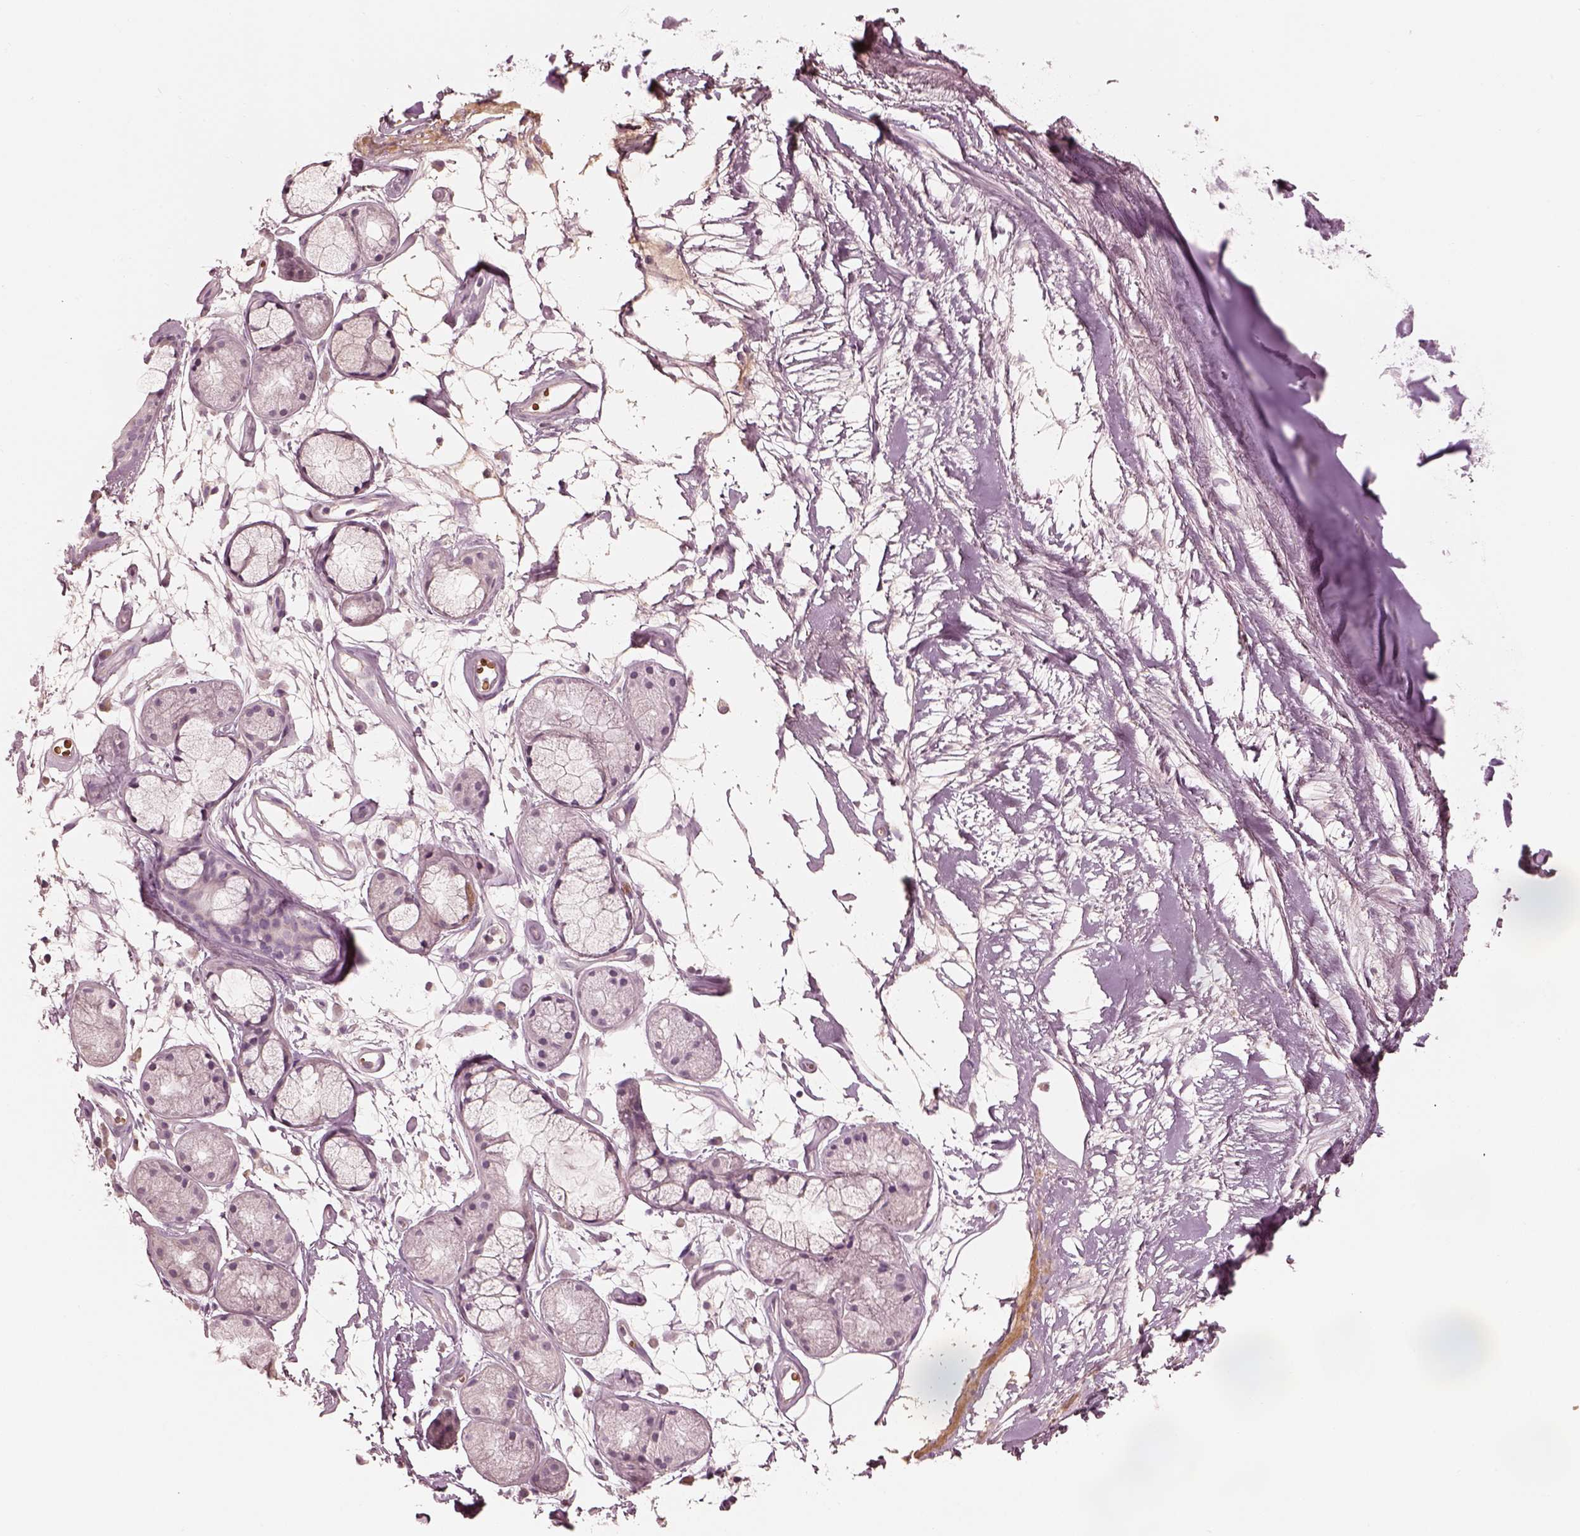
{"staining": {"intensity": "negative", "quantity": "none", "location": "none"}, "tissue": "adipose tissue", "cell_type": "Adipocytes", "image_type": "normal", "snomed": [{"axis": "morphology", "description": "Normal tissue, NOS"}, {"axis": "morphology", "description": "Squamous cell carcinoma, NOS"}, {"axis": "topography", "description": "Cartilage tissue"}, {"axis": "topography", "description": "Lung"}], "caption": "This is an immunohistochemistry micrograph of unremarkable adipose tissue. There is no expression in adipocytes.", "gene": "ANKLE1", "patient": {"sex": "male", "age": 66}}